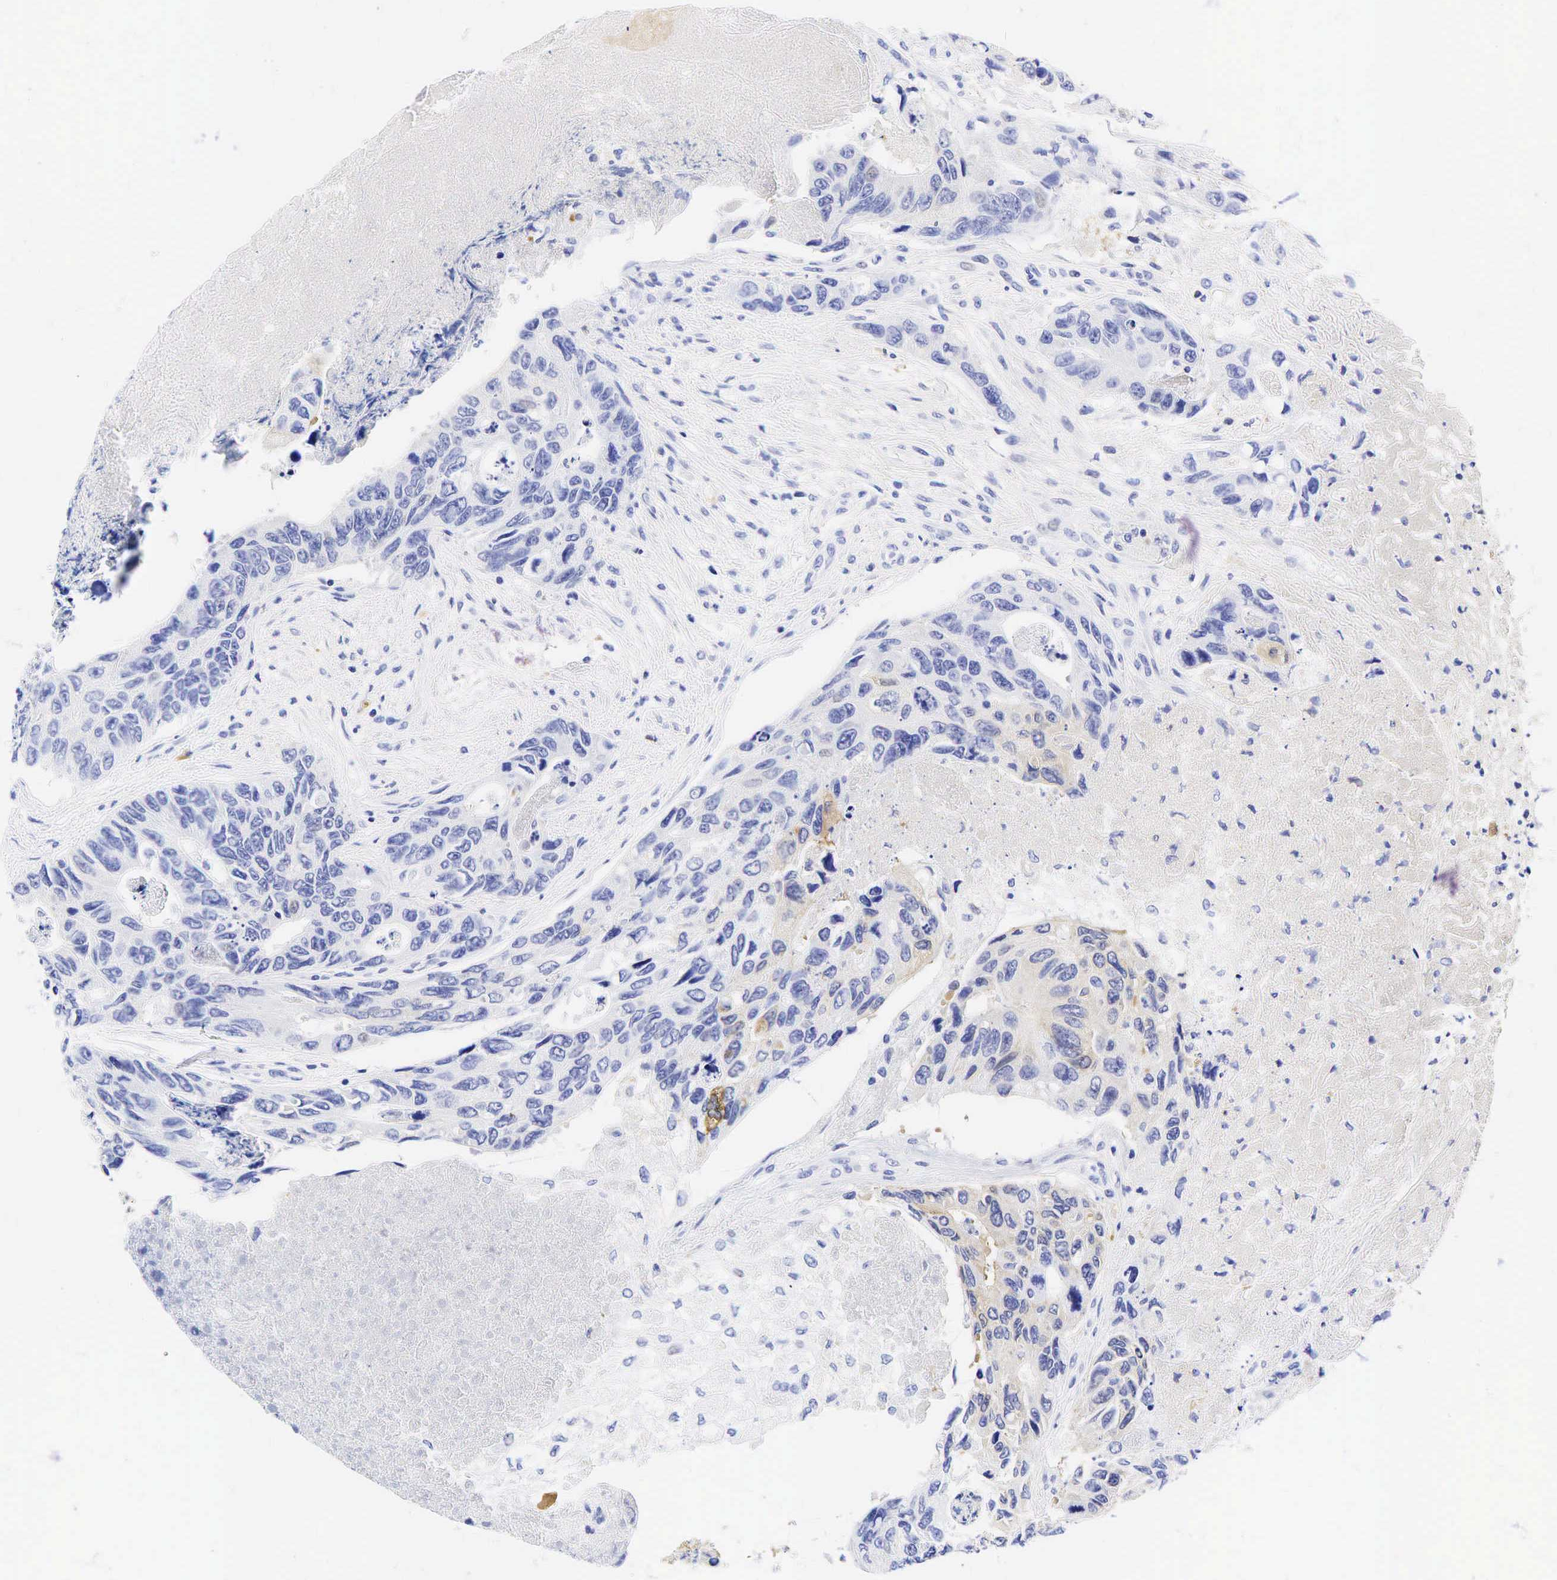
{"staining": {"intensity": "negative", "quantity": "none", "location": "none"}, "tissue": "colorectal cancer", "cell_type": "Tumor cells", "image_type": "cancer", "snomed": [{"axis": "morphology", "description": "Adenocarcinoma, NOS"}, {"axis": "topography", "description": "Colon"}], "caption": "Colorectal cancer (adenocarcinoma) stained for a protein using IHC displays no positivity tumor cells.", "gene": "TNFRSF8", "patient": {"sex": "female", "age": 86}}